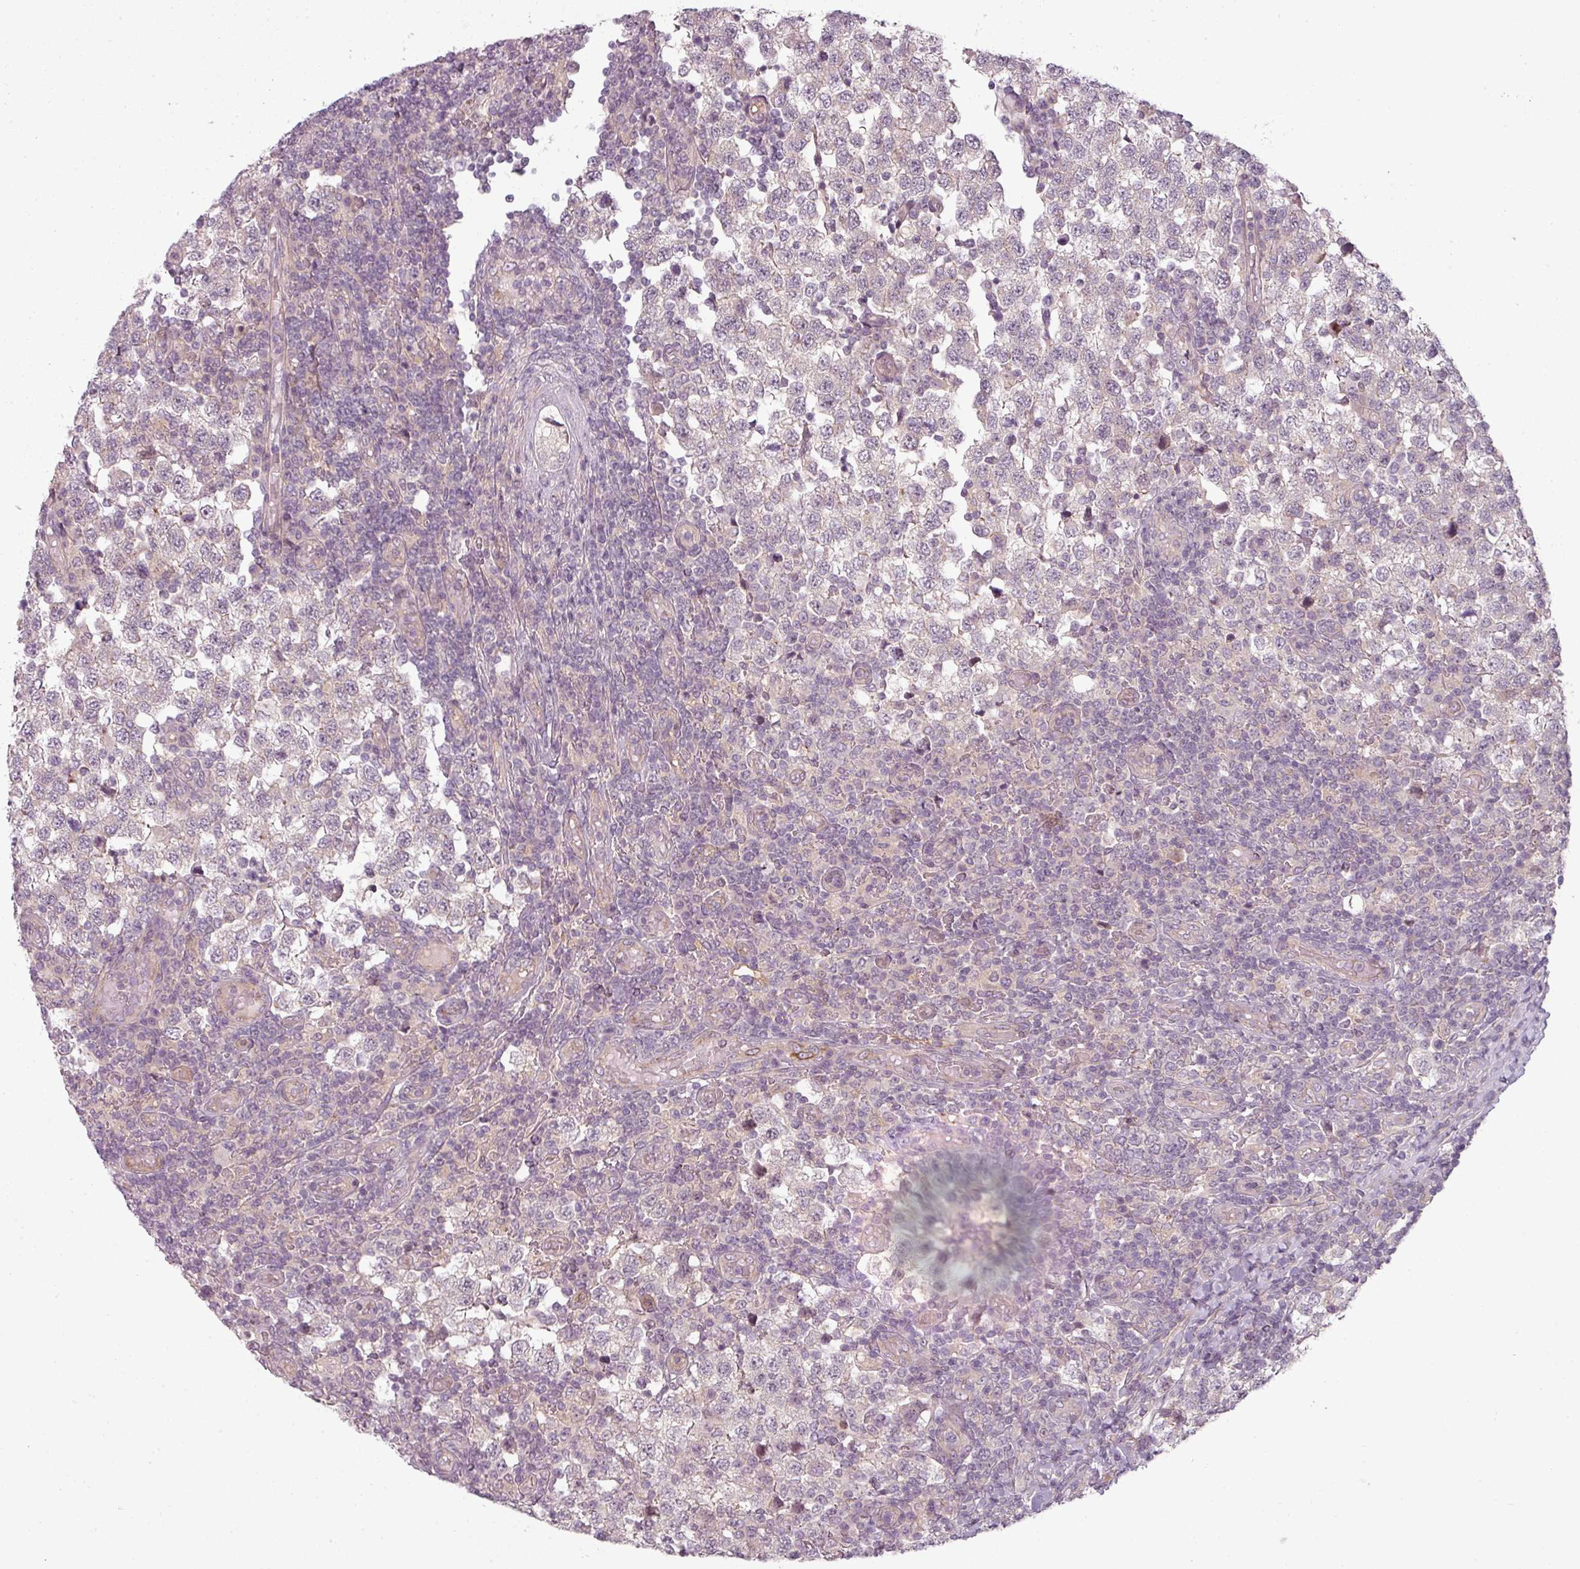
{"staining": {"intensity": "negative", "quantity": "none", "location": "none"}, "tissue": "testis cancer", "cell_type": "Tumor cells", "image_type": "cancer", "snomed": [{"axis": "morphology", "description": "Seminoma, NOS"}, {"axis": "topography", "description": "Testis"}], "caption": "This is a micrograph of immunohistochemistry staining of seminoma (testis), which shows no expression in tumor cells.", "gene": "SLC16A9", "patient": {"sex": "male", "age": 34}}